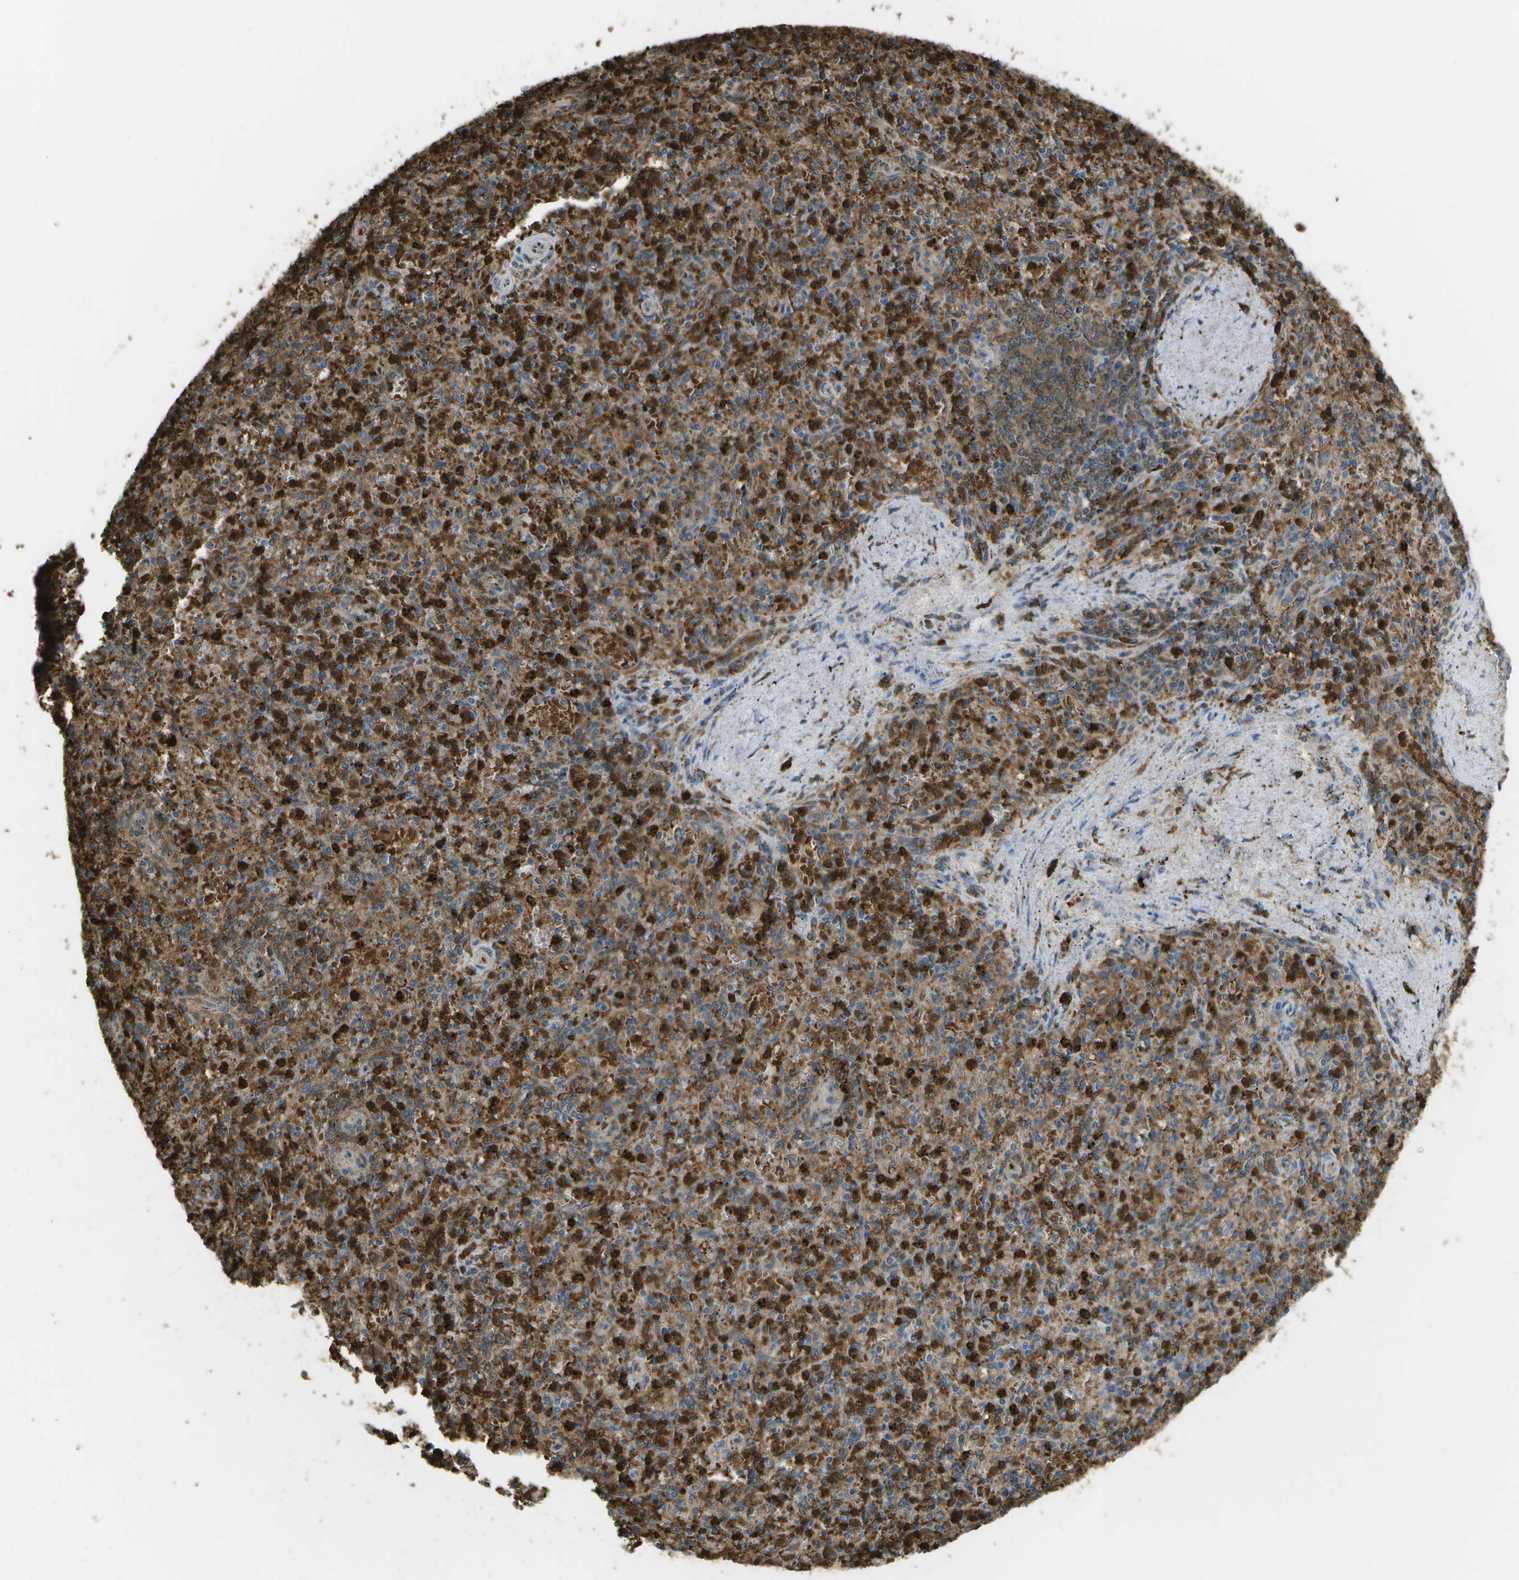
{"staining": {"intensity": "strong", "quantity": ">75%", "location": "cytoplasmic/membranous"}, "tissue": "spleen", "cell_type": "Cells in red pulp", "image_type": "normal", "snomed": [{"axis": "morphology", "description": "Normal tissue, NOS"}, {"axis": "topography", "description": "Spleen"}], "caption": "The histopathology image demonstrates staining of benign spleen, revealing strong cytoplasmic/membranous protein staining (brown color) within cells in red pulp. Using DAB (3,3'-diaminobenzidine) (brown) and hematoxylin (blue) stains, captured at high magnification using brightfield microscopy.", "gene": "CACHD1", "patient": {"sex": "male", "age": 72}}